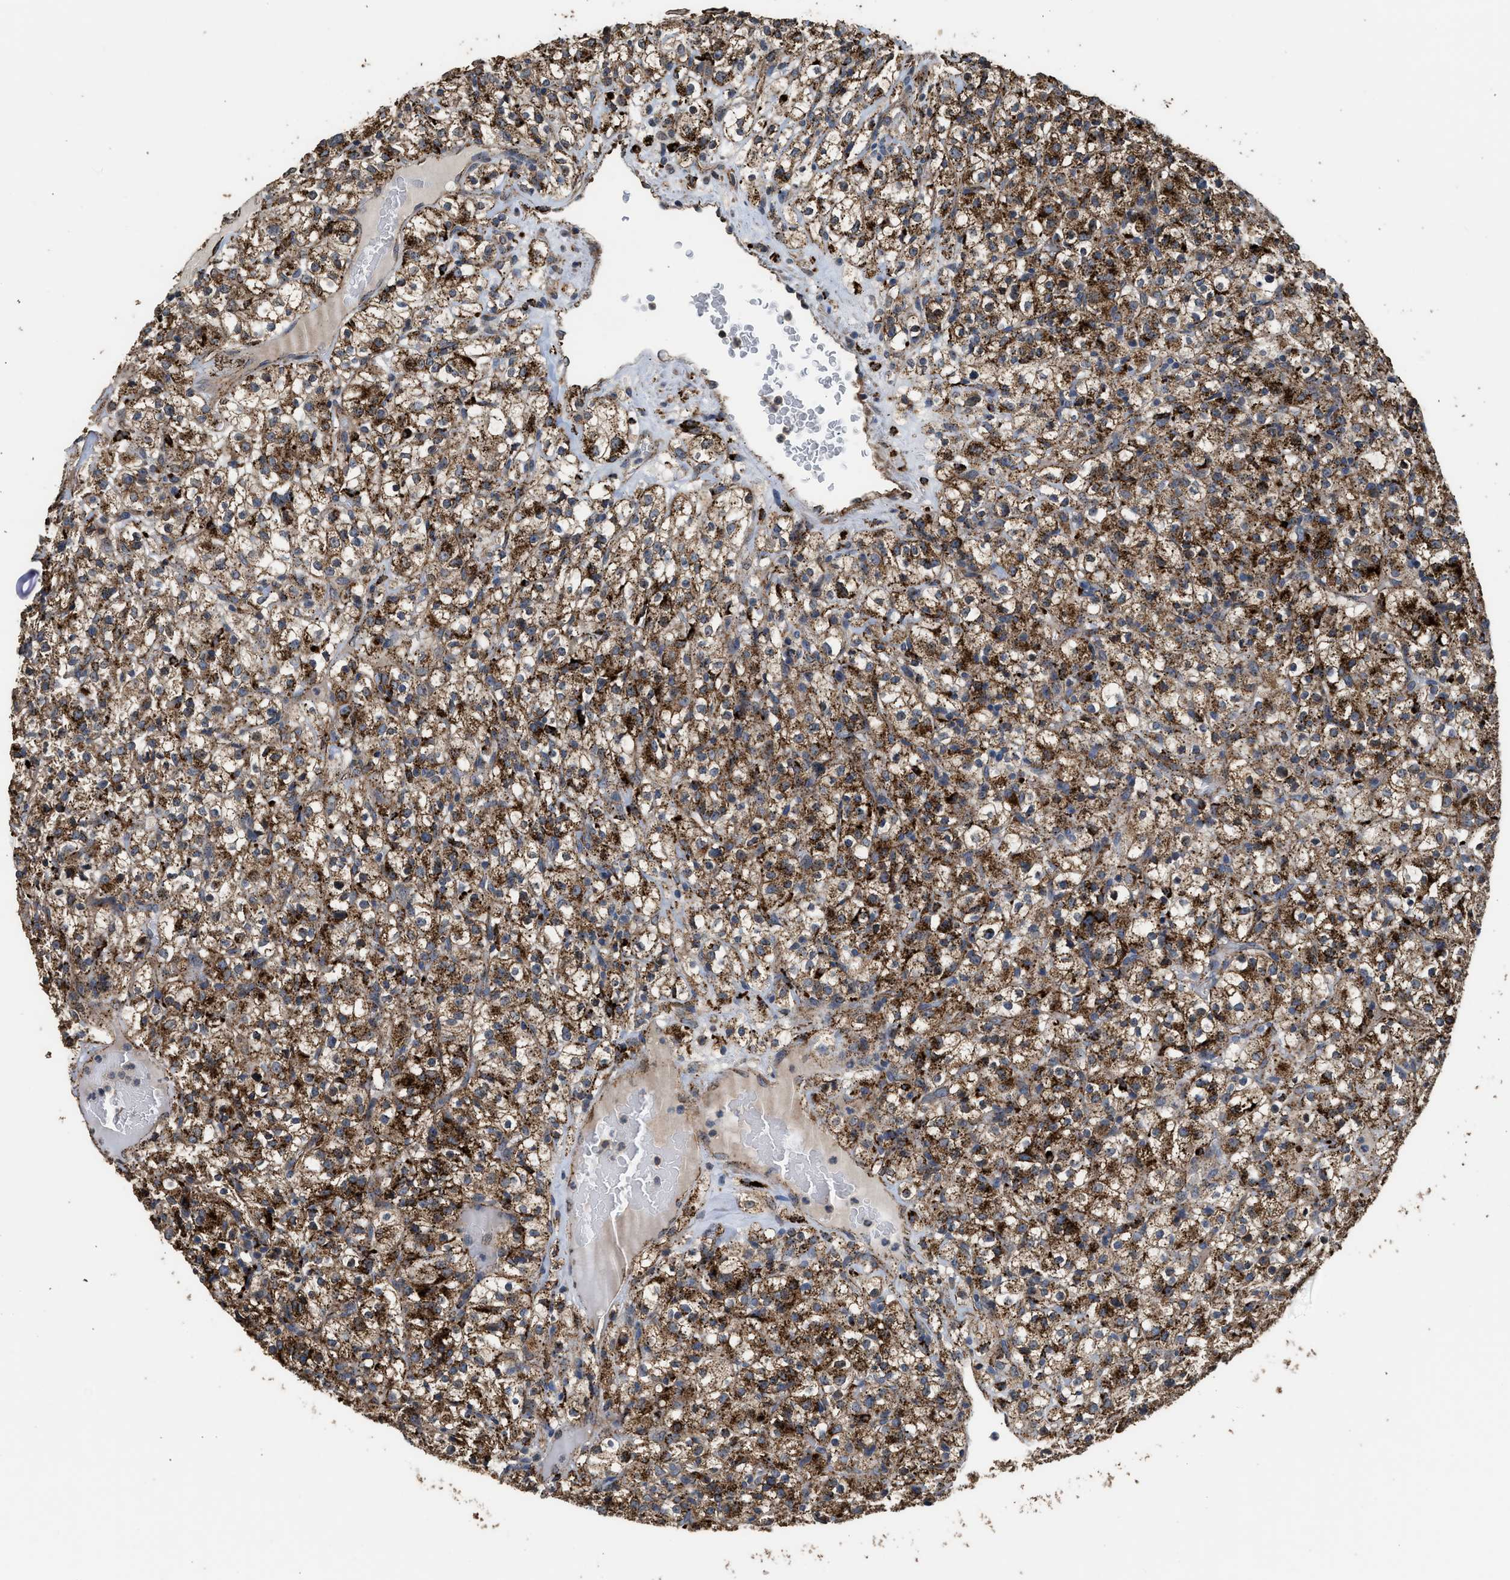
{"staining": {"intensity": "moderate", "quantity": ">75%", "location": "cytoplasmic/membranous"}, "tissue": "renal cancer", "cell_type": "Tumor cells", "image_type": "cancer", "snomed": [{"axis": "morphology", "description": "Normal tissue, NOS"}, {"axis": "morphology", "description": "Adenocarcinoma, NOS"}, {"axis": "topography", "description": "Kidney"}], "caption": "Immunohistochemistry (IHC) of human renal adenocarcinoma shows medium levels of moderate cytoplasmic/membranous staining in about >75% of tumor cells.", "gene": "CTSV", "patient": {"sex": "female", "age": 72}}